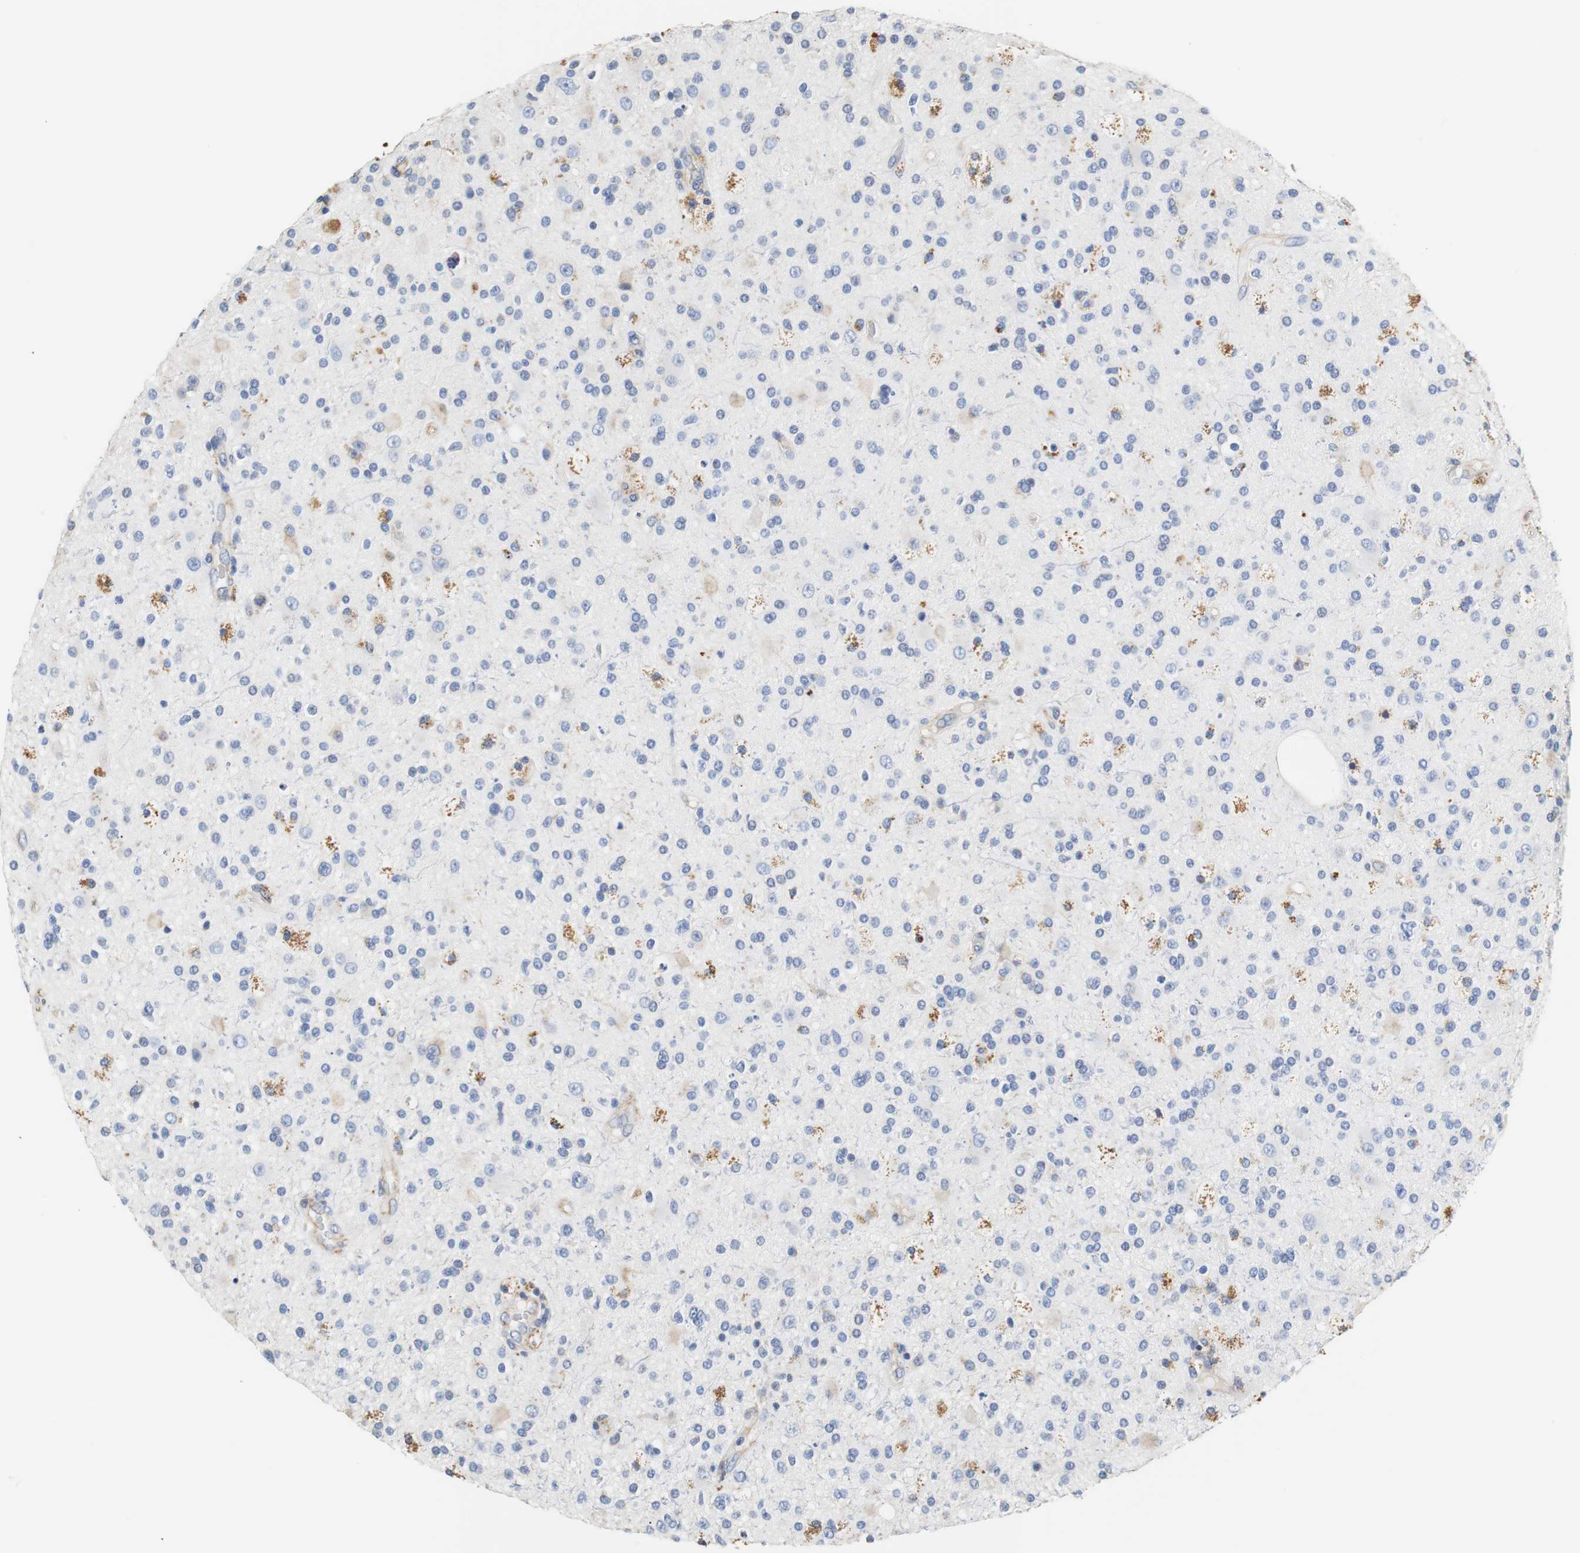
{"staining": {"intensity": "moderate", "quantity": "<25%", "location": "cytoplasmic/membranous"}, "tissue": "glioma", "cell_type": "Tumor cells", "image_type": "cancer", "snomed": [{"axis": "morphology", "description": "Glioma, malignant, High grade"}, {"axis": "topography", "description": "Brain"}], "caption": "Immunohistochemistry (DAB) staining of glioma displays moderate cytoplasmic/membranous protein expression in about <25% of tumor cells. (DAB = brown stain, brightfield microscopy at high magnification).", "gene": "PCK1", "patient": {"sex": "male", "age": 33}}